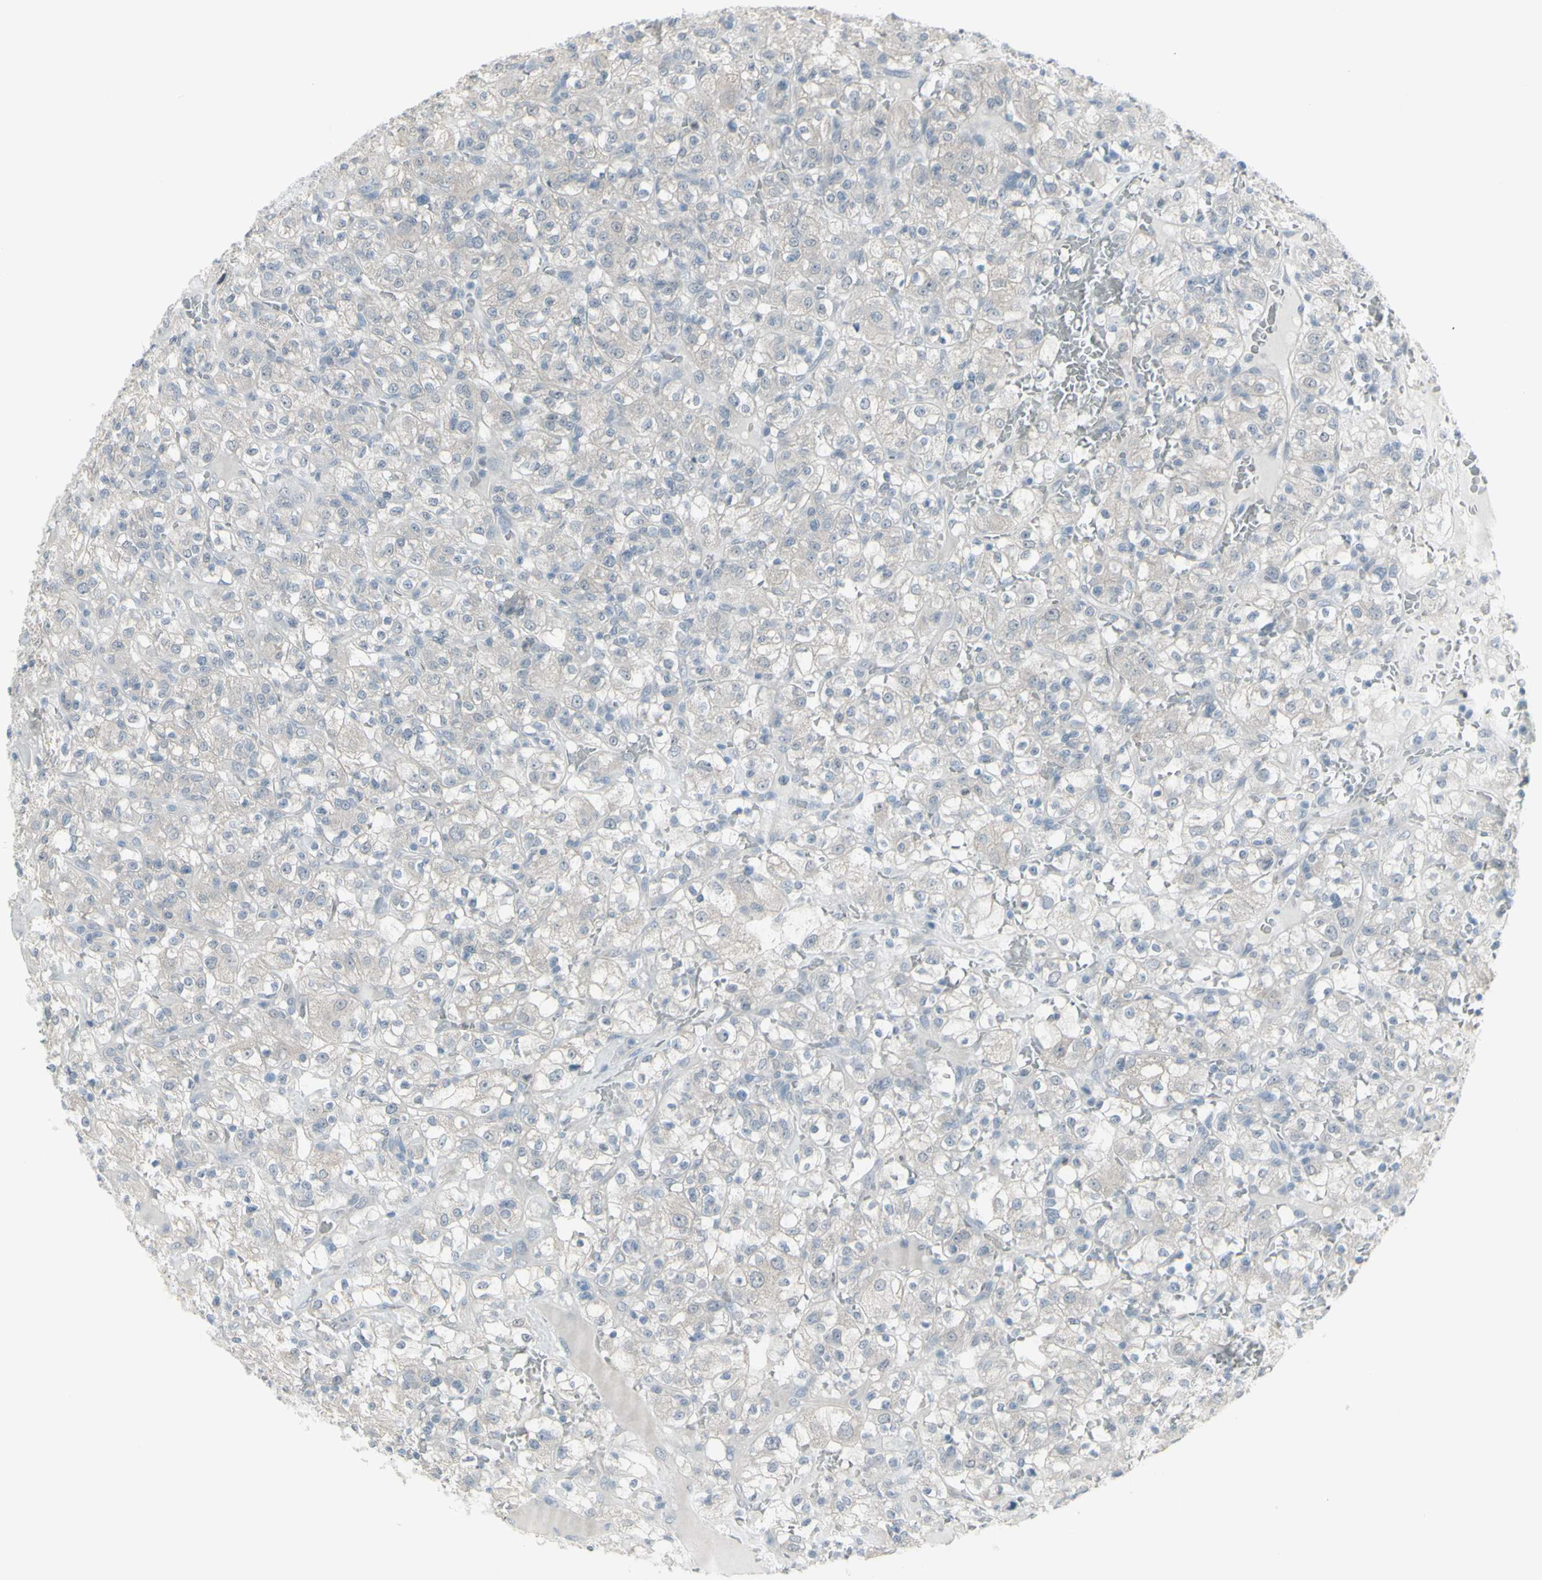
{"staining": {"intensity": "negative", "quantity": "none", "location": "none"}, "tissue": "renal cancer", "cell_type": "Tumor cells", "image_type": "cancer", "snomed": [{"axis": "morphology", "description": "Normal tissue, NOS"}, {"axis": "morphology", "description": "Adenocarcinoma, NOS"}, {"axis": "topography", "description": "Kidney"}], "caption": "Renal cancer was stained to show a protein in brown. There is no significant staining in tumor cells. (Brightfield microscopy of DAB (3,3'-diaminobenzidine) immunohistochemistry at high magnification).", "gene": "RAB3A", "patient": {"sex": "female", "age": 72}}